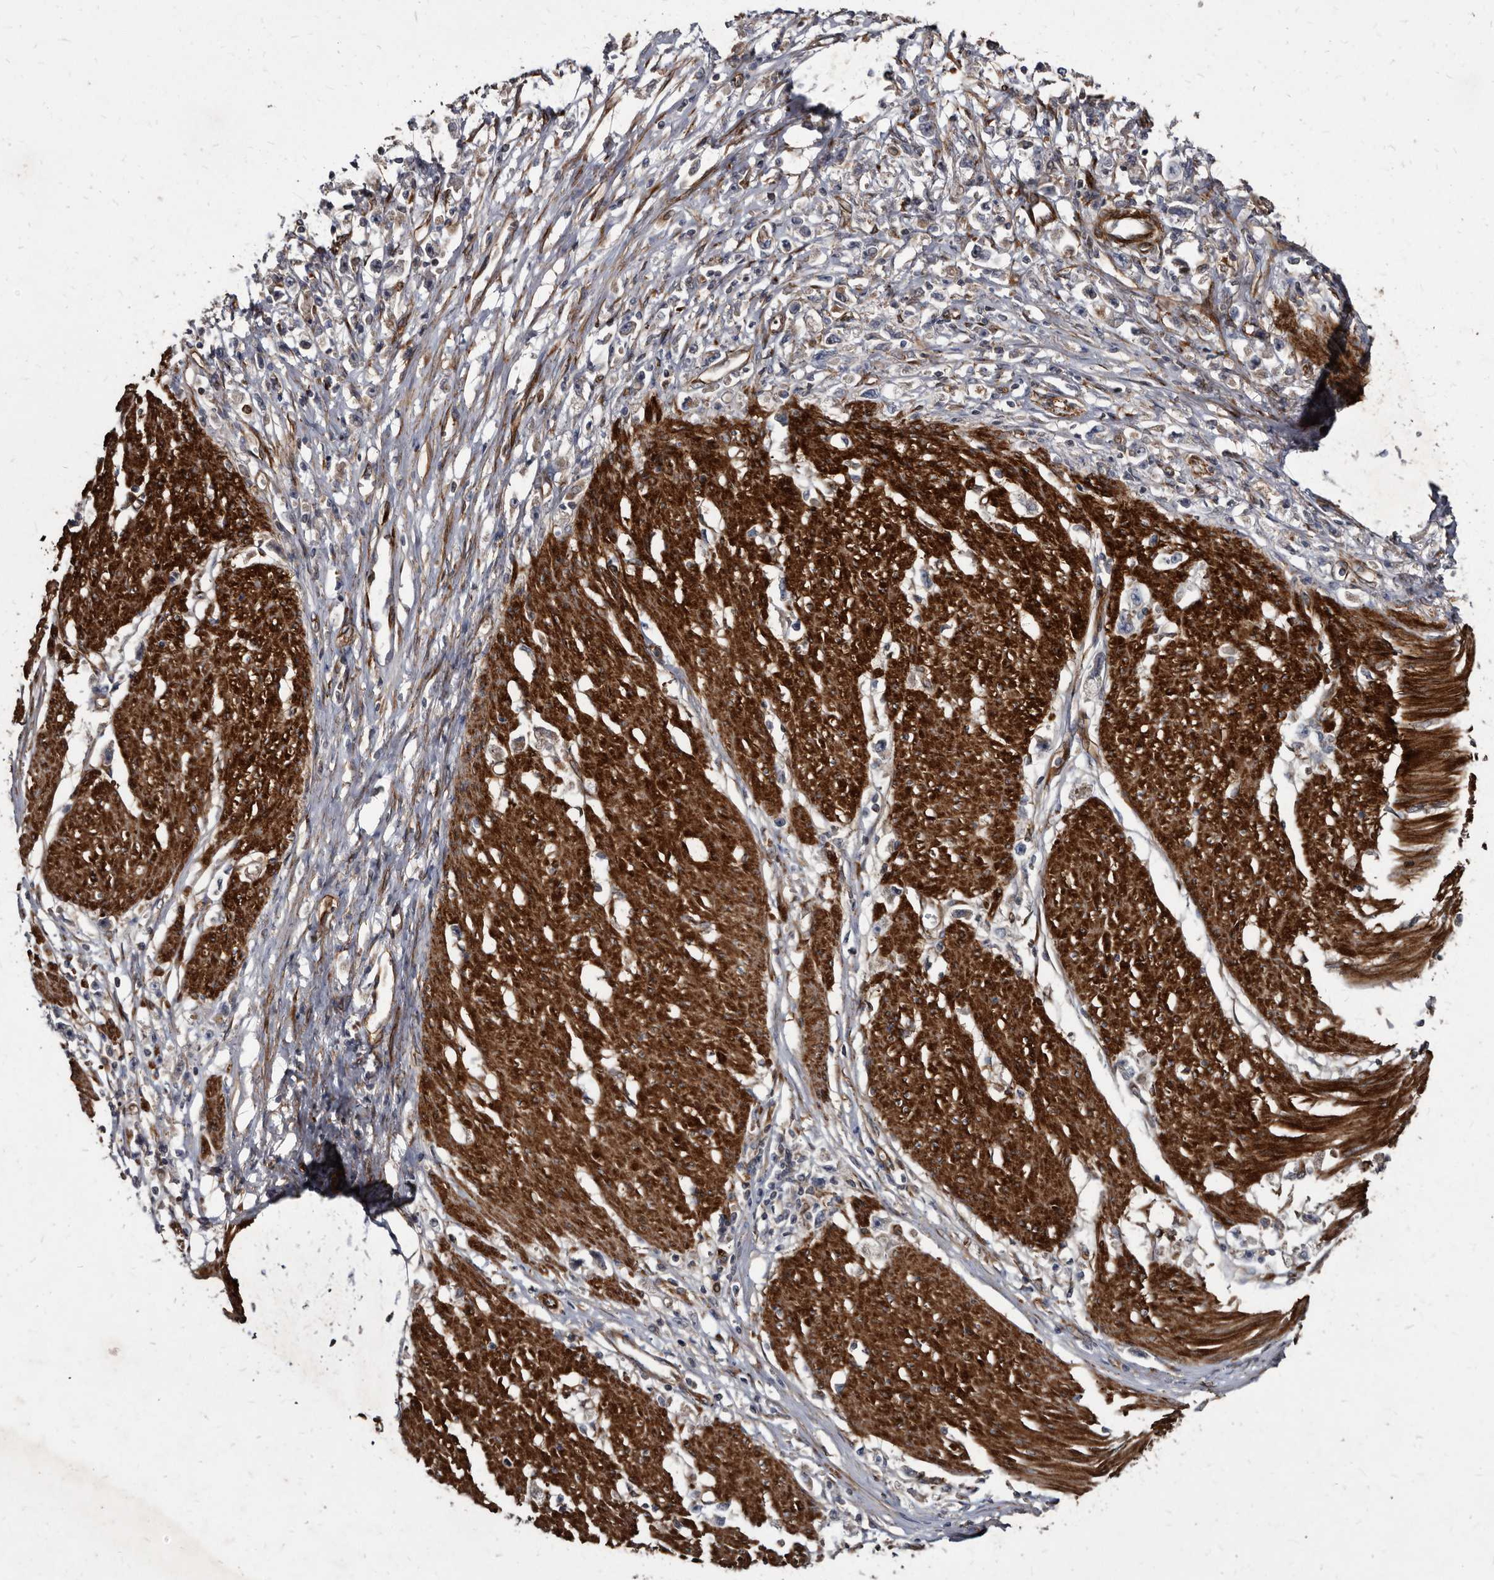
{"staining": {"intensity": "weak", "quantity": "25%-75%", "location": "cytoplasmic/membranous"}, "tissue": "stomach cancer", "cell_type": "Tumor cells", "image_type": "cancer", "snomed": [{"axis": "morphology", "description": "Adenocarcinoma, NOS"}, {"axis": "topography", "description": "Stomach"}], "caption": "Tumor cells demonstrate low levels of weak cytoplasmic/membranous staining in approximately 25%-75% of cells in stomach cancer (adenocarcinoma).", "gene": "KCTD20", "patient": {"sex": "female", "age": 59}}